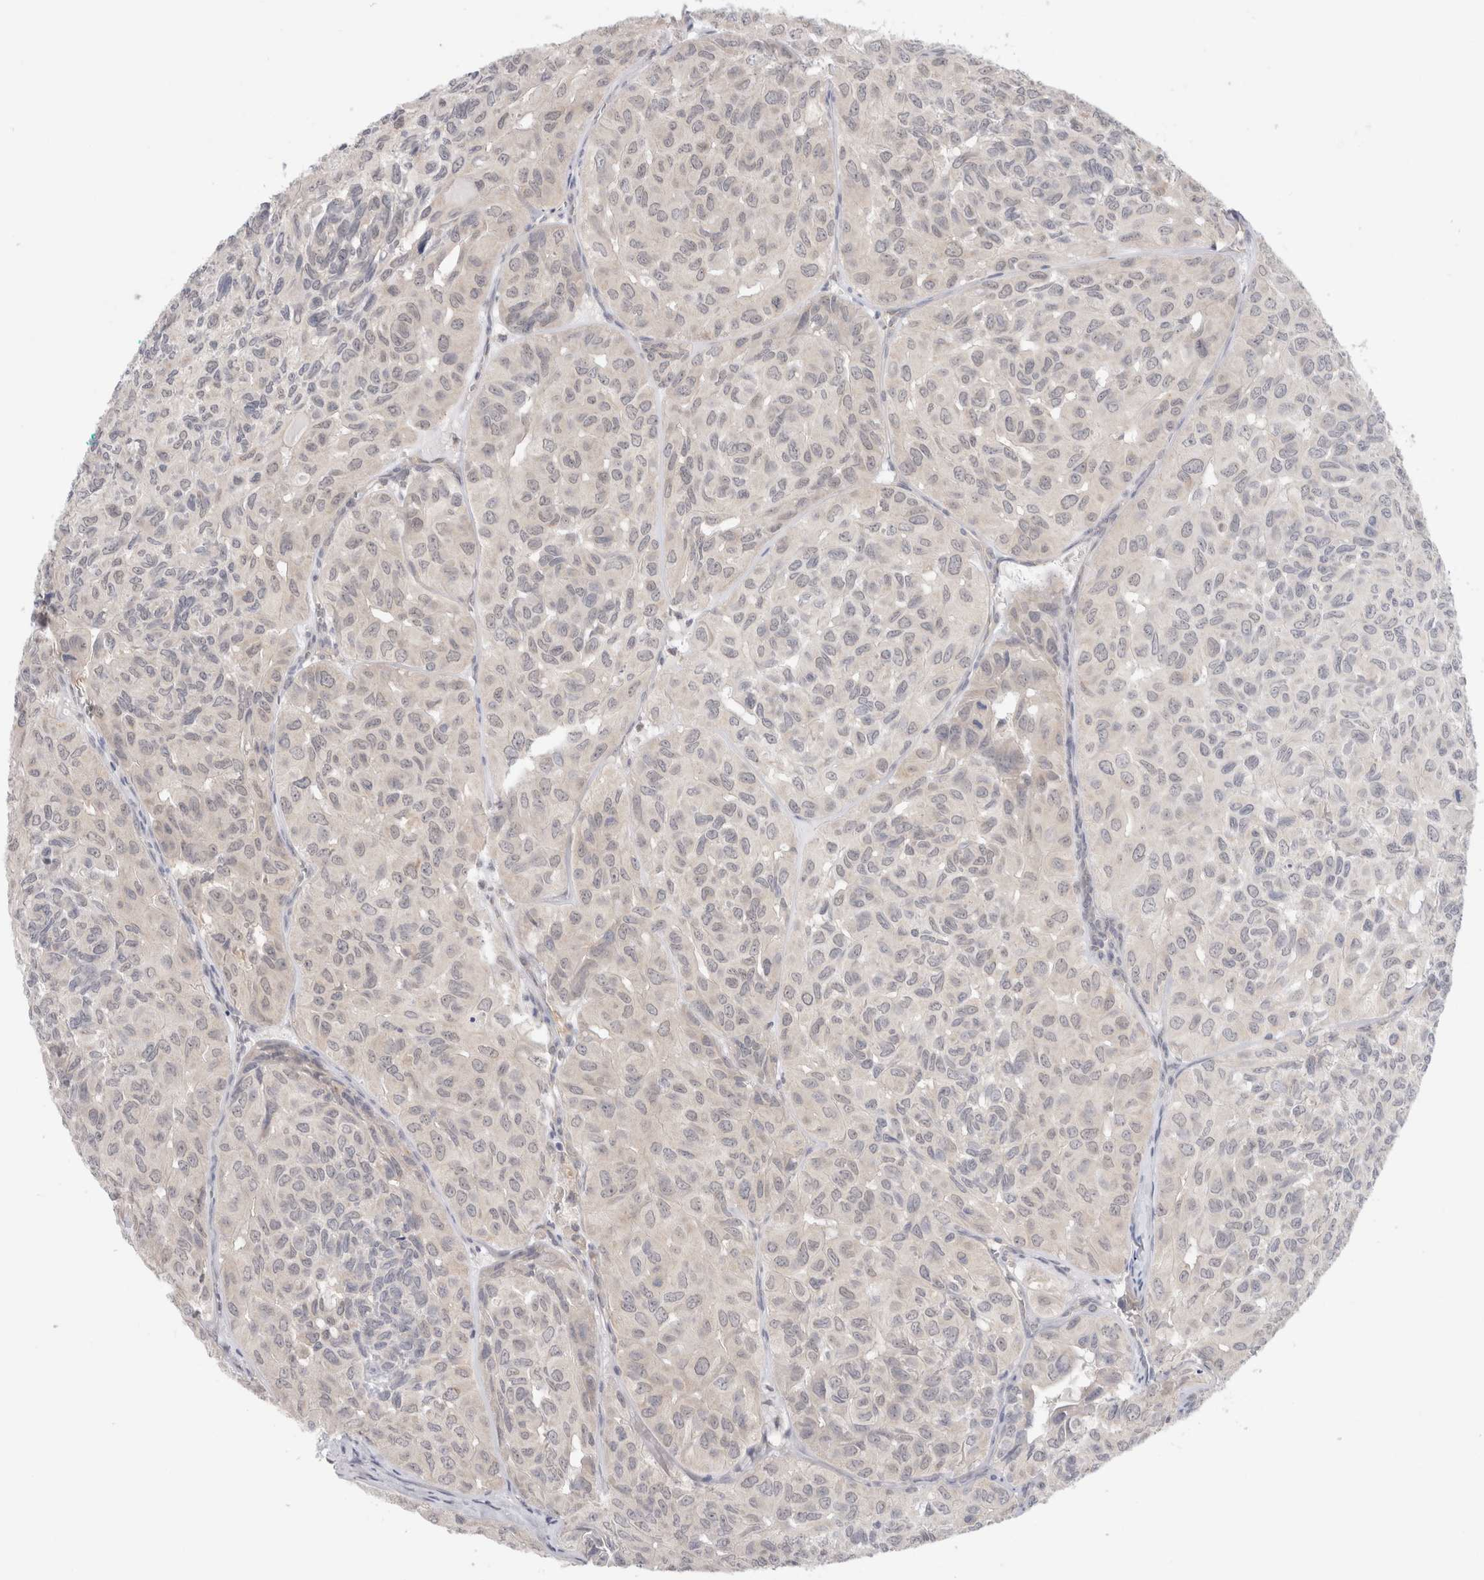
{"staining": {"intensity": "weak", "quantity": "<25%", "location": "cytoplasmic/membranous"}, "tissue": "head and neck cancer", "cell_type": "Tumor cells", "image_type": "cancer", "snomed": [{"axis": "morphology", "description": "Adenocarcinoma, NOS"}, {"axis": "topography", "description": "Salivary gland, NOS"}, {"axis": "topography", "description": "Head-Neck"}], "caption": "Tumor cells are negative for brown protein staining in head and neck cancer.", "gene": "NDOR1", "patient": {"sex": "female", "age": 76}}